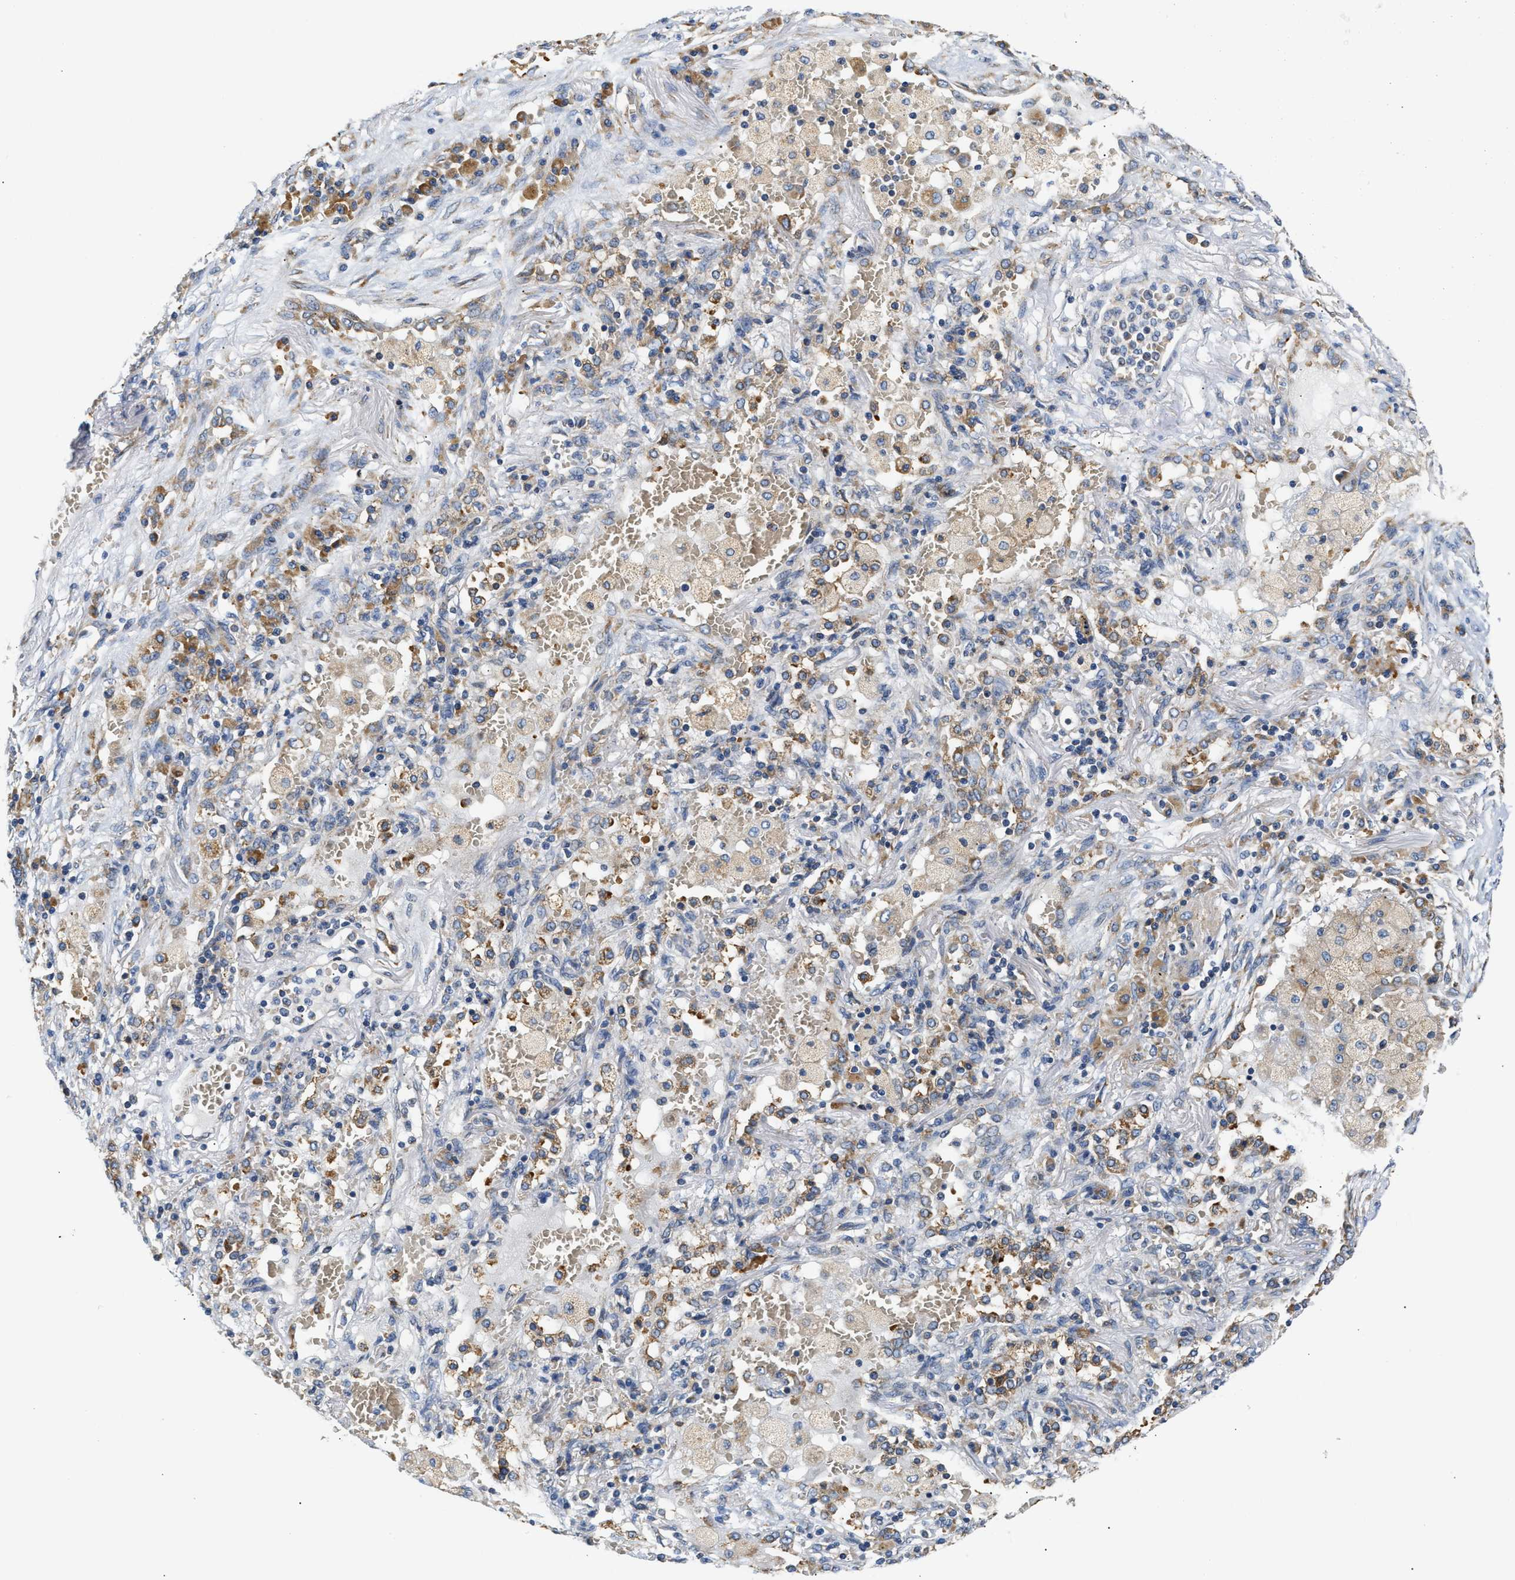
{"staining": {"intensity": "negative", "quantity": "none", "location": "none"}, "tissue": "lung cancer", "cell_type": "Tumor cells", "image_type": "cancer", "snomed": [{"axis": "morphology", "description": "Squamous cell carcinoma, NOS"}, {"axis": "topography", "description": "Lung"}], "caption": "The immunohistochemistry (IHC) image has no significant staining in tumor cells of lung squamous cell carcinoma tissue. (Stains: DAB immunohistochemistry with hematoxylin counter stain, Microscopy: brightfield microscopy at high magnification).", "gene": "HDHD3", "patient": {"sex": "male", "age": 61}}